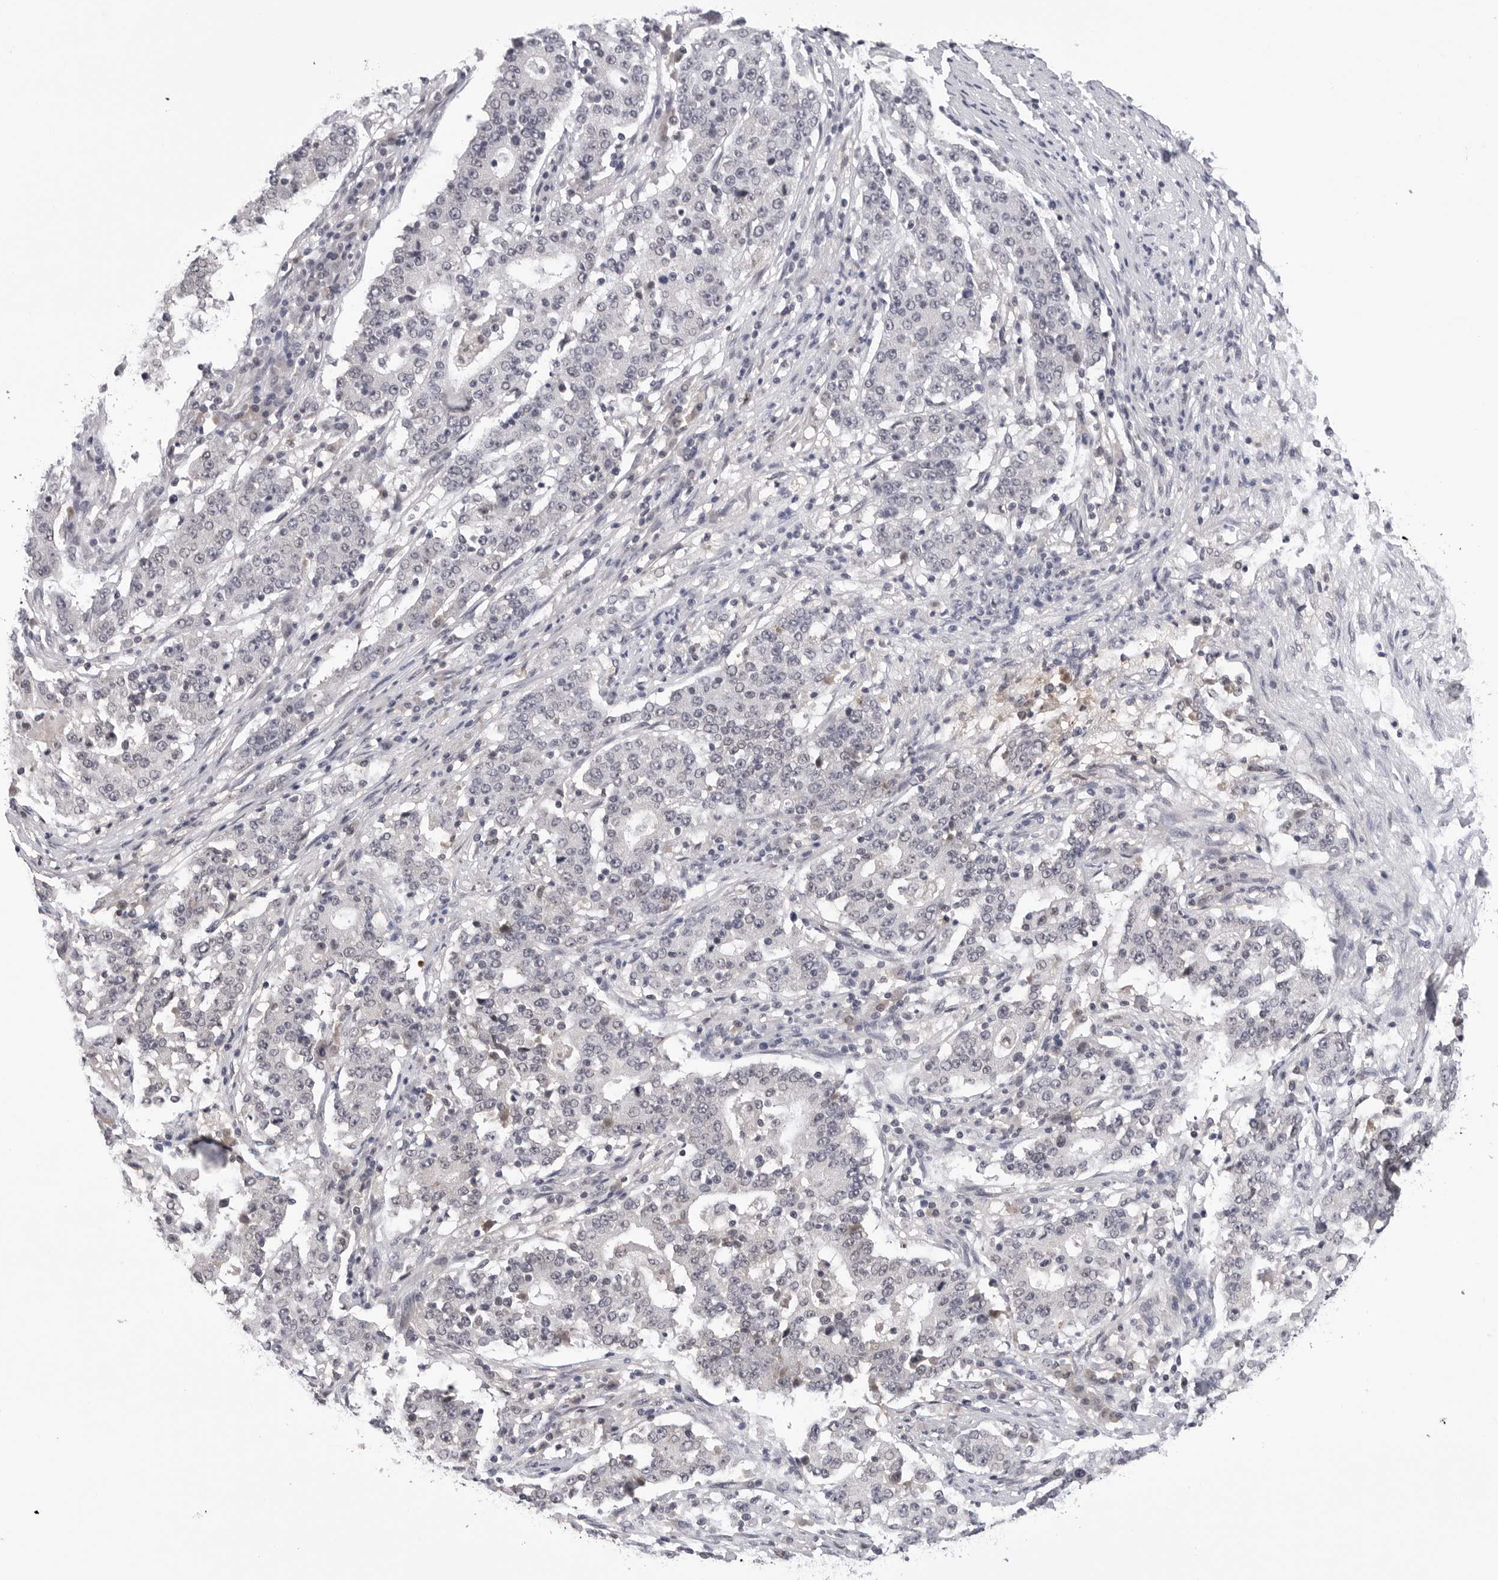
{"staining": {"intensity": "negative", "quantity": "none", "location": "none"}, "tissue": "stomach cancer", "cell_type": "Tumor cells", "image_type": "cancer", "snomed": [{"axis": "morphology", "description": "Adenocarcinoma, NOS"}, {"axis": "topography", "description": "Stomach"}], "caption": "Immunohistochemistry micrograph of stomach cancer (adenocarcinoma) stained for a protein (brown), which displays no positivity in tumor cells.", "gene": "CDK20", "patient": {"sex": "male", "age": 59}}